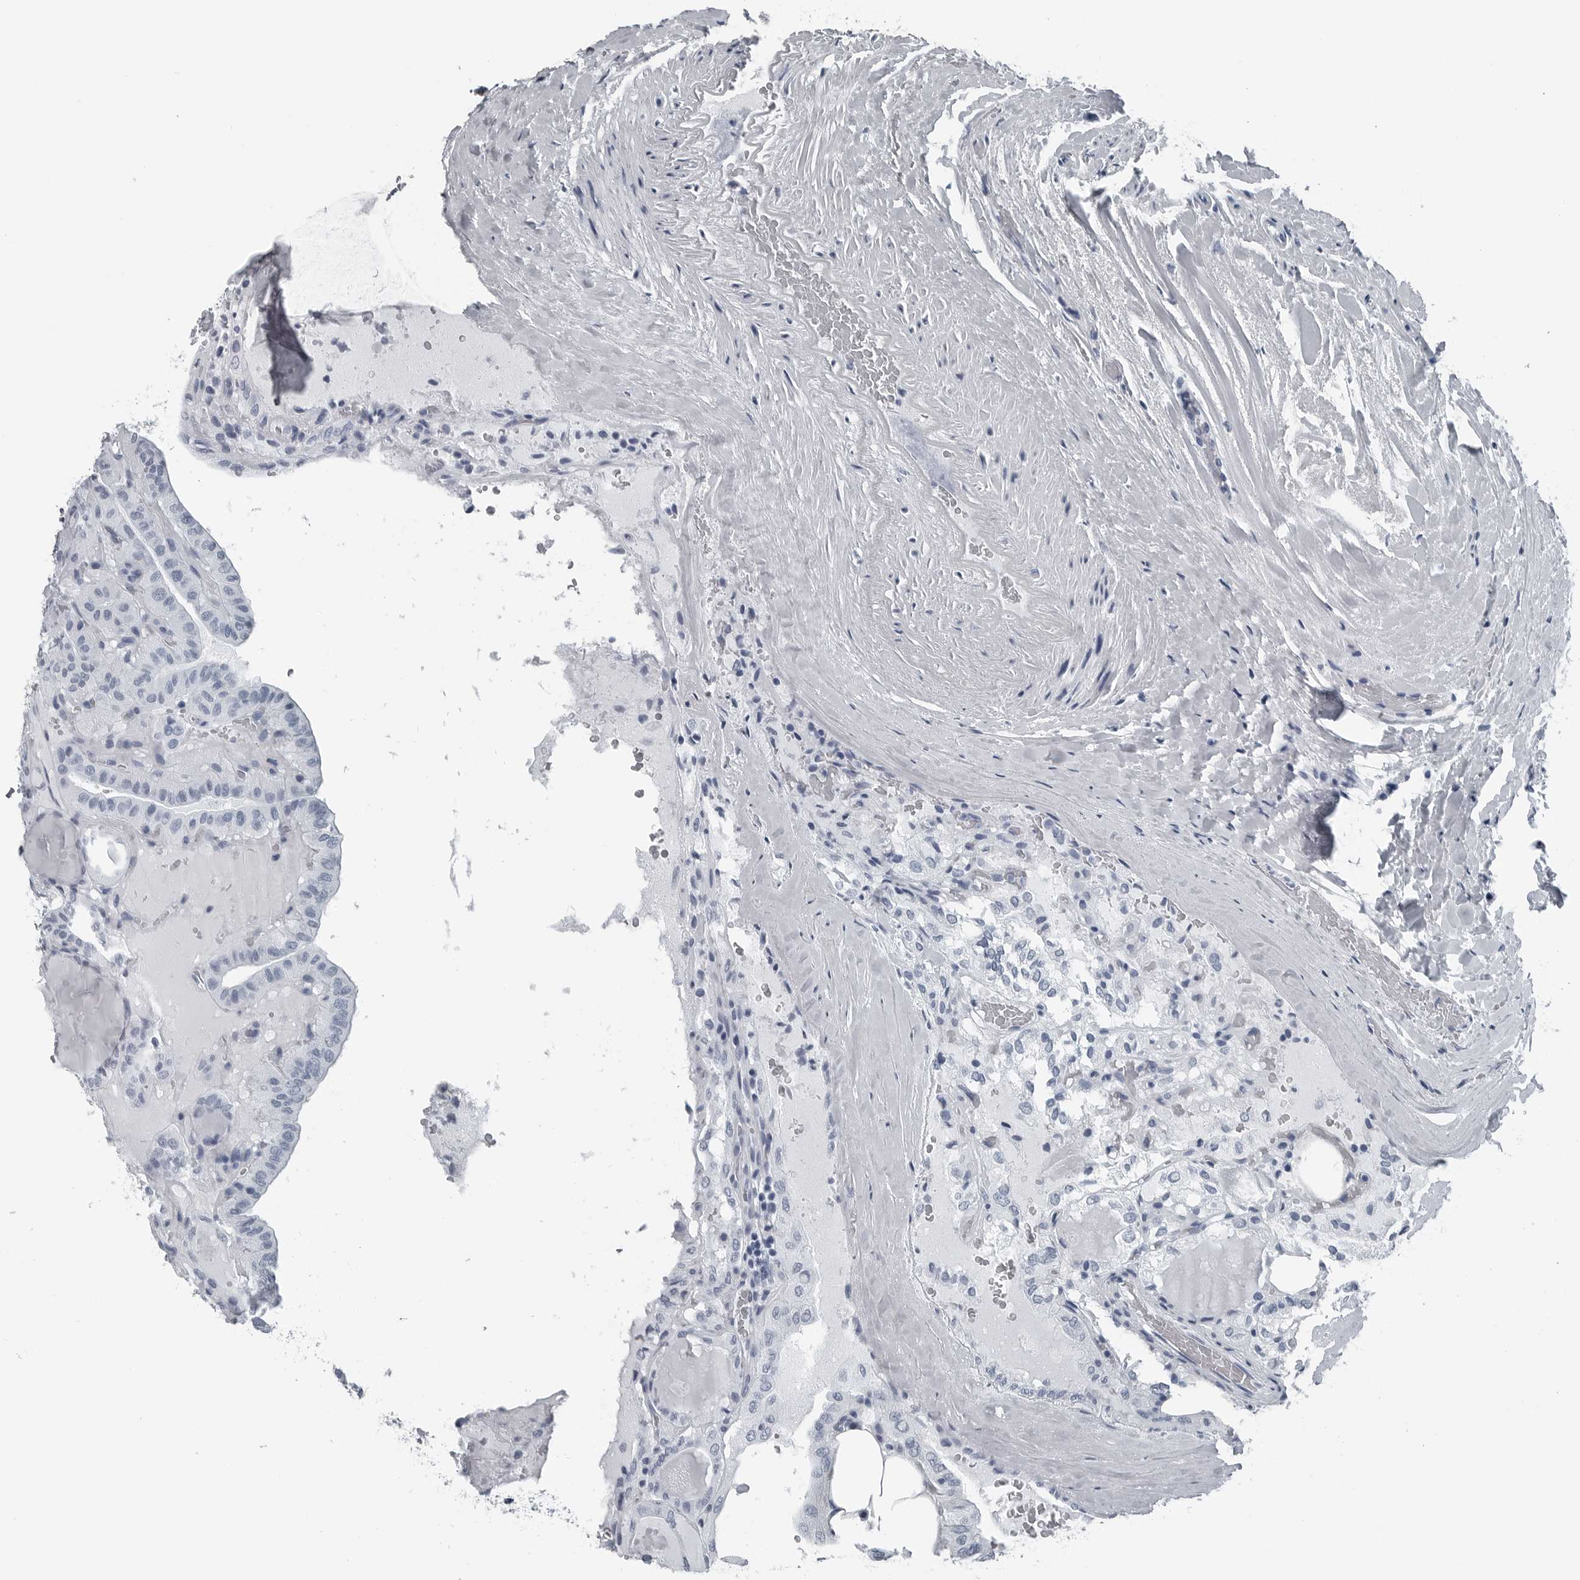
{"staining": {"intensity": "negative", "quantity": "none", "location": "none"}, "tissue": "thyroid cancer", "cell_type": "Tumor cells", "image_type": "cancer", "snomed": [{"axis": "morphology", "description": "Papillary adenocarcinoma, NOS"}, {"axis": "topography", "description": "Thyroid gland"}], "caption": "This photomicrograph is of thyroid cancer stained with IHC to label a protein in brown with the nuclei are counter-stained blue. There is no staining in tumor cells.", "gene": "SPINK1", "patient": {"sex": "male", "age": 77}}